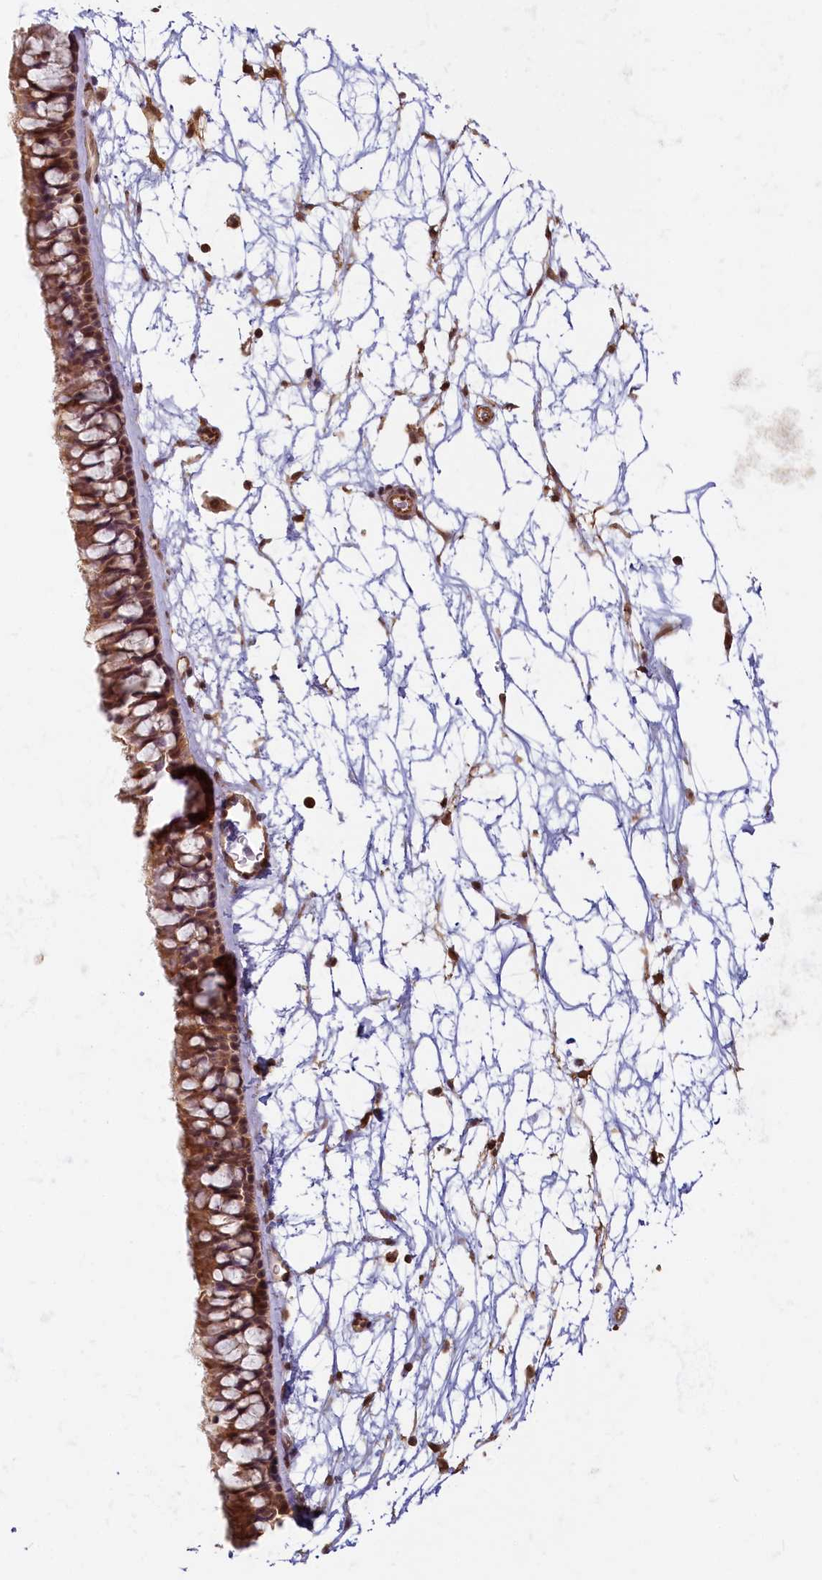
{"staining": {"intensity": "moderate", "quantity": ">75%", "location": "cytoplasmic/membranous,nuclear"}, "tissue": "nasopharynx", "cell_type": "Respiratory epithelial cells", "image_type": "normal", "snomed": [{"axis": "morphology", "description": "Normal tissue, NOS"}, {"axis": "topography", "description": "Nasopharynx"}], "caption": "Respiratory epithelial cells reveal medium levels of moderate cytoplasmic/membranous,nuclear expression in approximately >75% of cells in benign human nasopharynx. Using DAB (3,3'-diaminobenzidine) (brown) and hematoxylin (blue) stains, captured at high magnification using brightfield microscopy.", "gene": "C19orf44", "patient": {"sex": "male", "age": 64}}